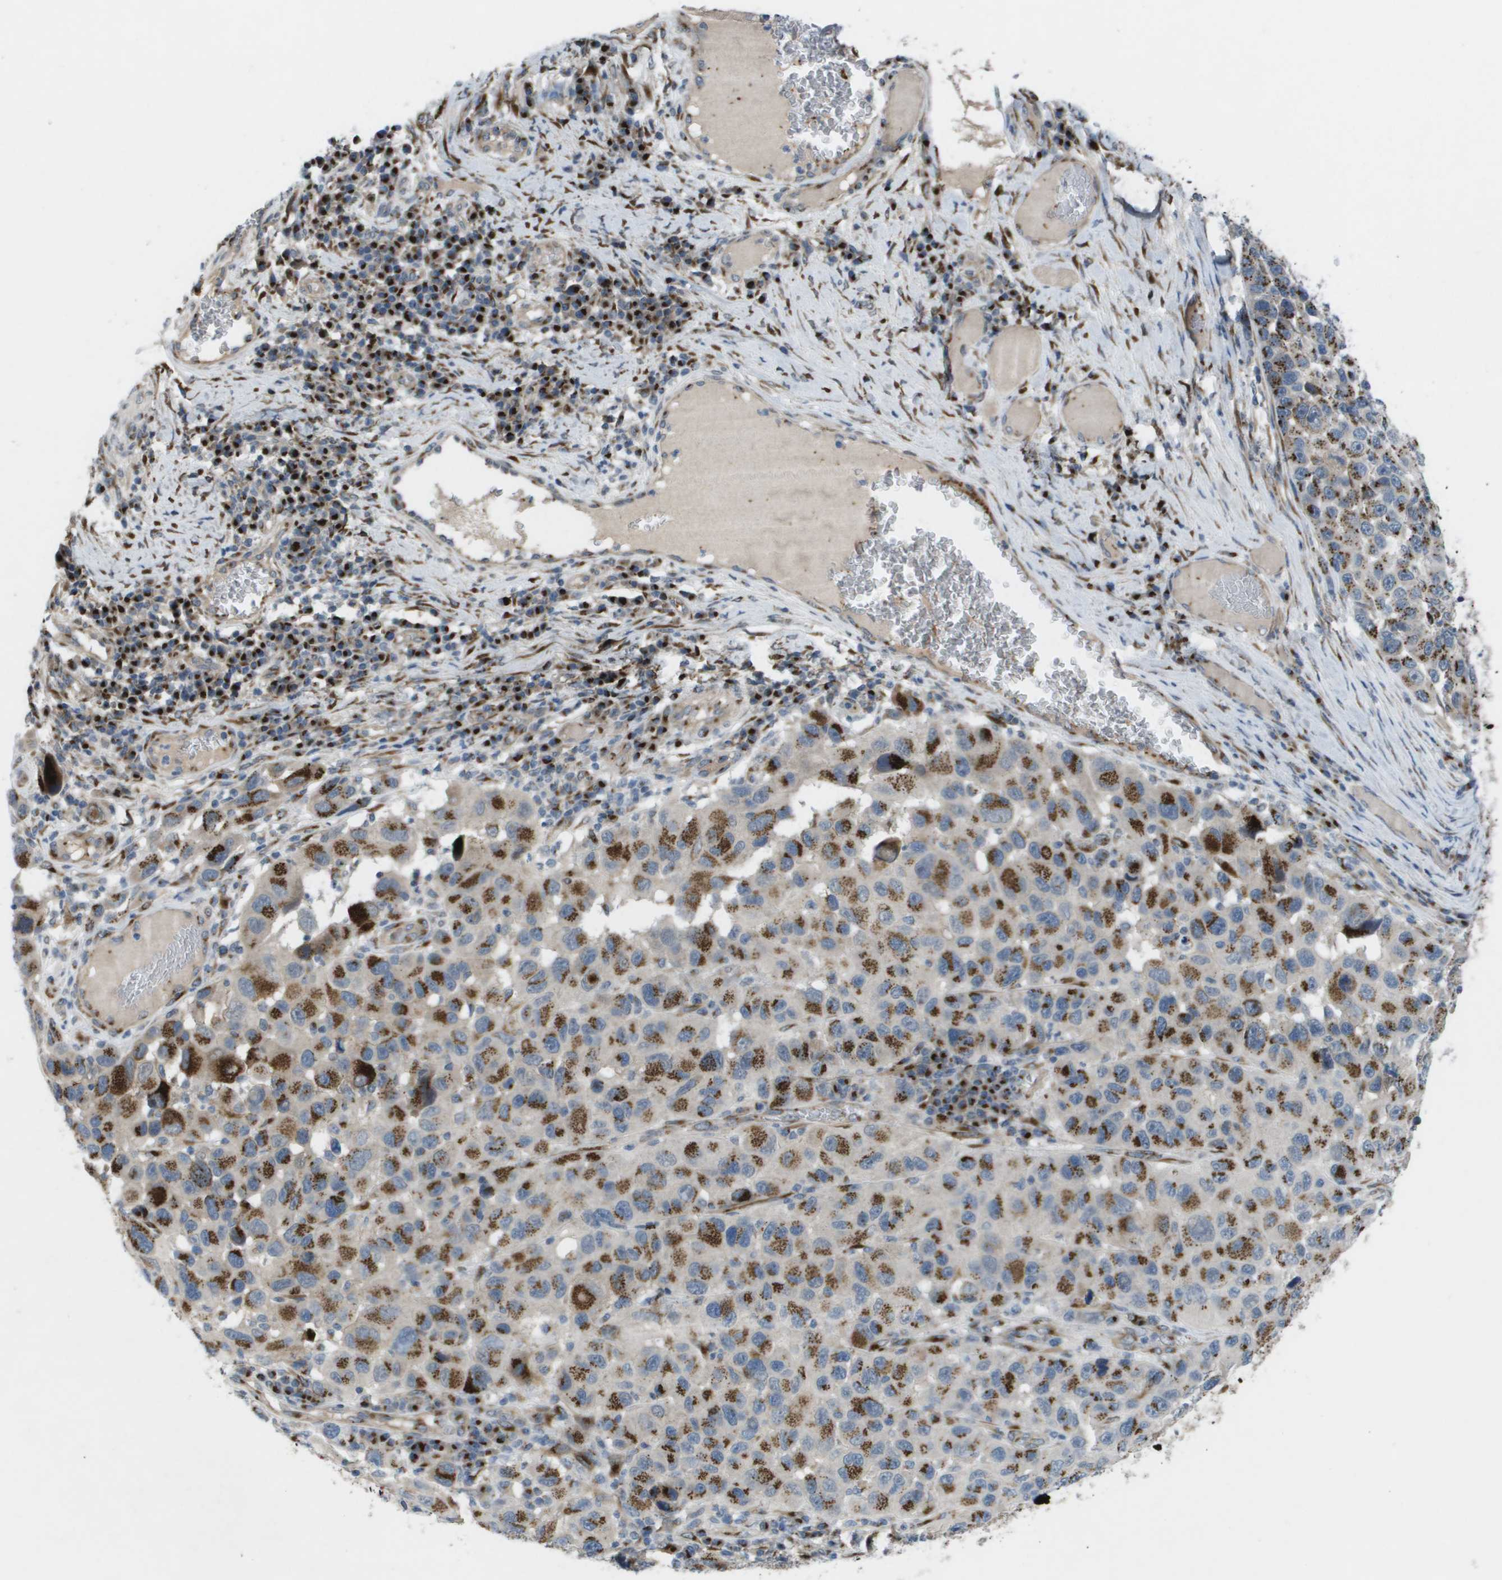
{"staining": {"intensity": "strong", "quantity": ">75%", "location": "cytoplasmic/membranous"}, "tissue": "melanoma", "cell_type": "Tumor cells", "image_type": "cancer", "snomed": [{"axis": "morphology", "description": "Malignant melanoma, NOS"}, {"axis": "topography", "description": "Skin"}], "caption": "Tumor cells demonstrate strong cytoplasmic/membranous expression in approximately >75% of cells in malignant melanoma.", "gene": "QSOX2", "patient": {"sex": "male", "age": 53}}